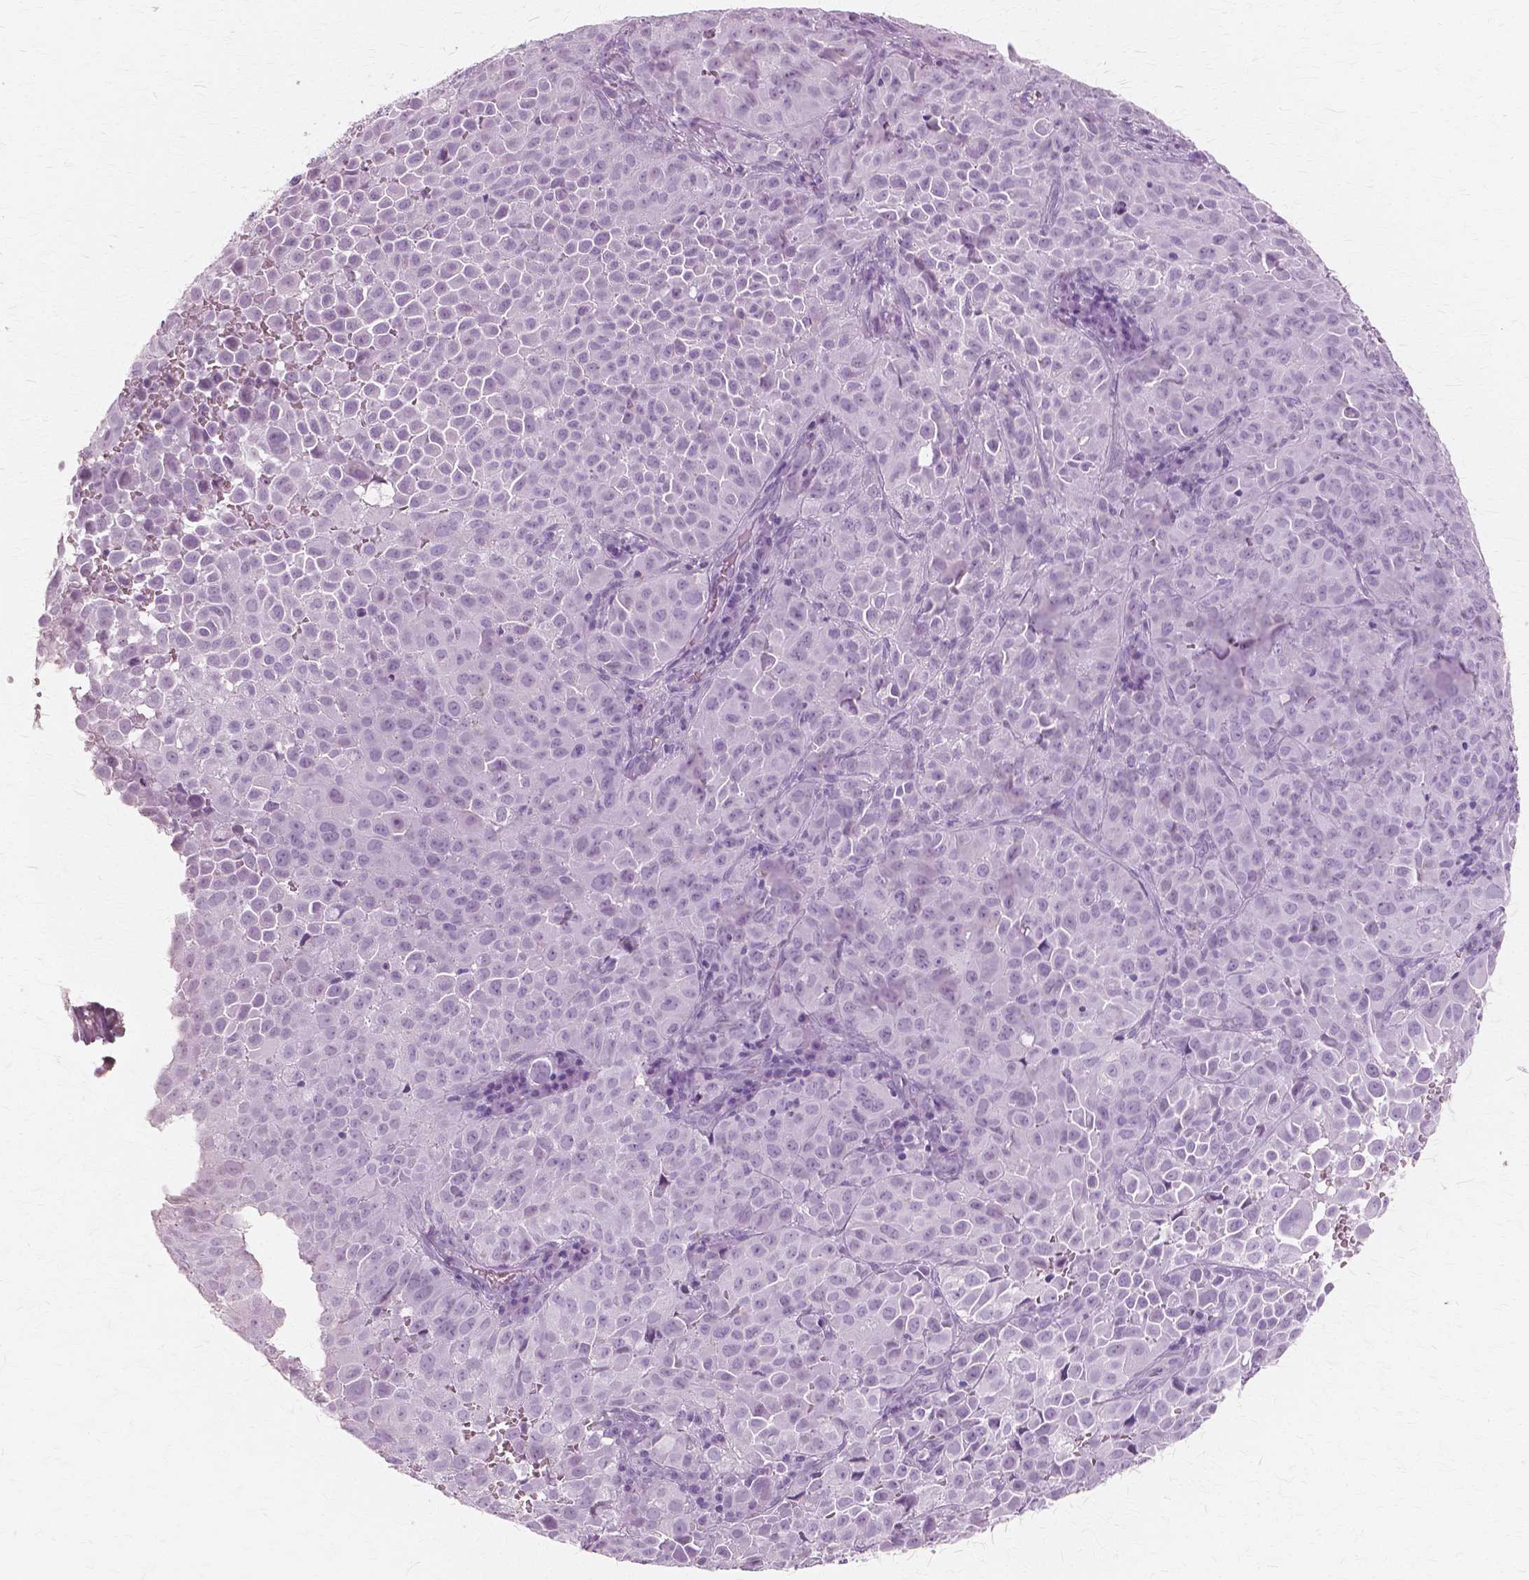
{"staining": {"intensity": "negative", "quantity": "none", "location": "none"}, "tissue": "cervical cancer", "cell_type": "Tumor cells", "image_type": "cancer", "snomed": [{"axis": "morphology", "description": "Squamous cell carcinoma, NOS"}, {"axis": "topography", "description": "Cervix"}], "caption": "The micrograph shows no staining of tumor cells in squamous cell carcinoma (cervical). (IHC, brightfield microscopy, high magnification).", "gene": "SFTPD", "patient": {"sex": "female", "age": 55}}